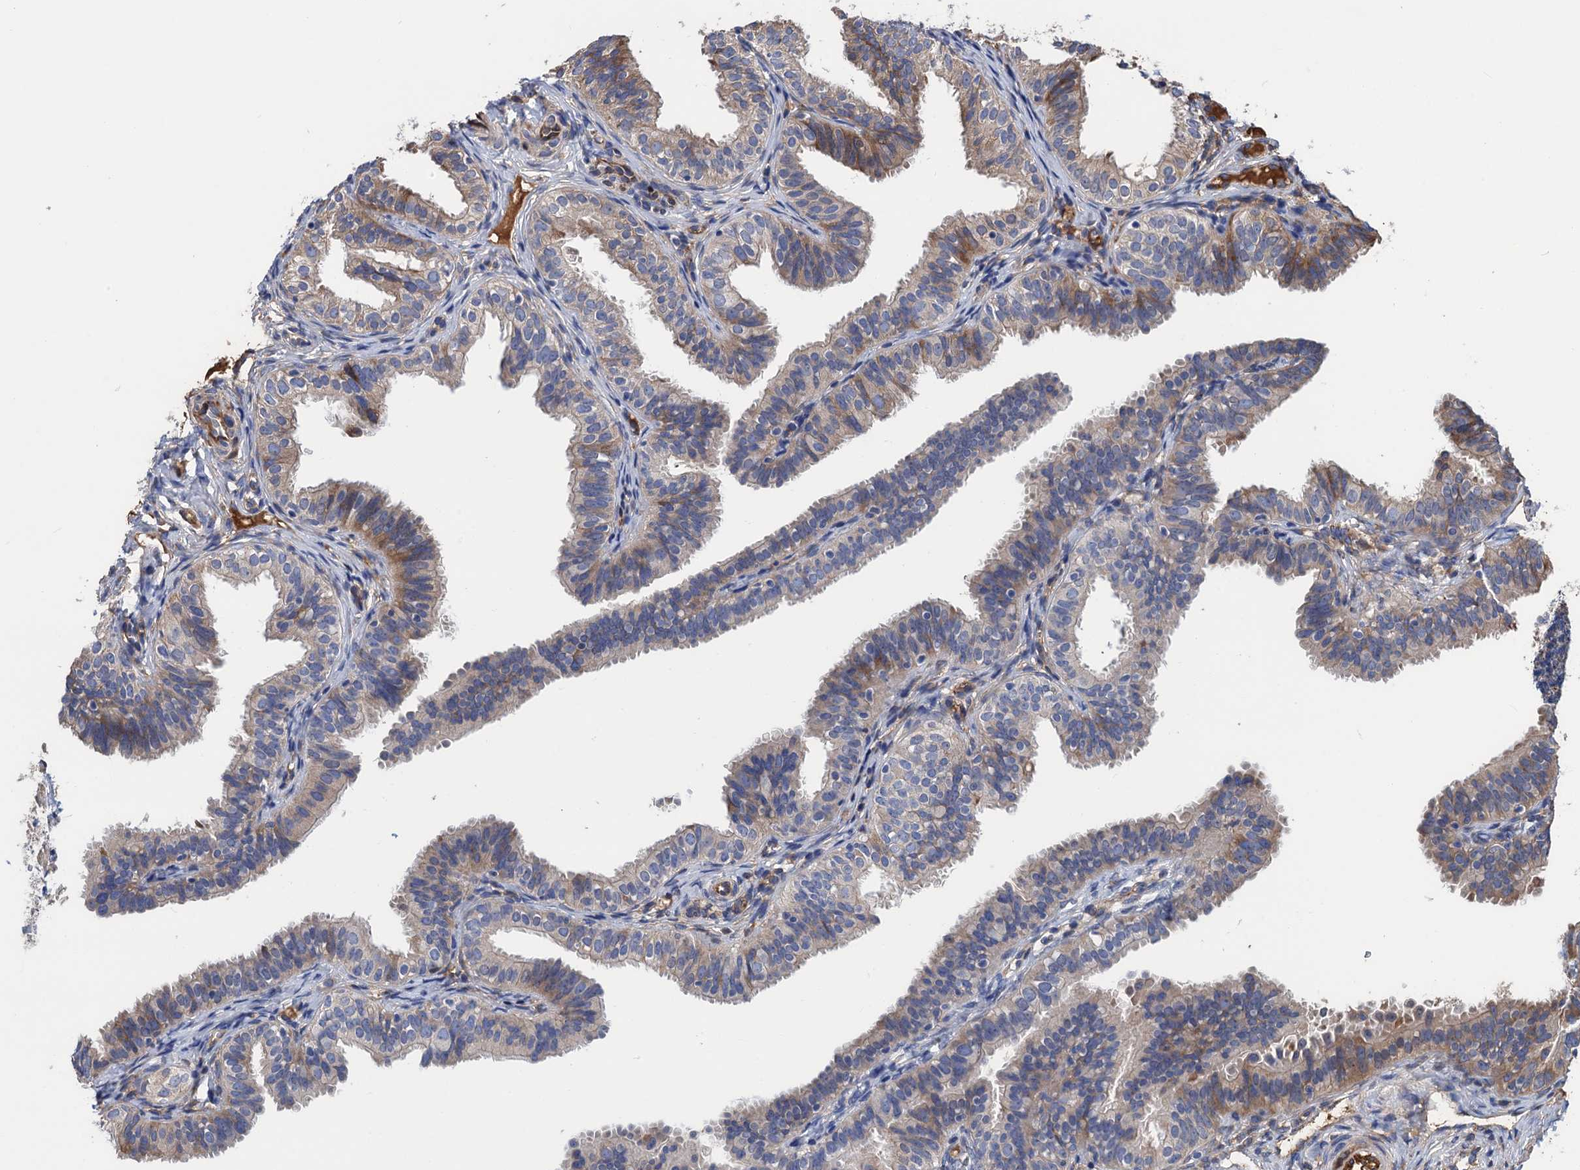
{"staining": {"intensity": "weak", "quantity": "25%-75%", "location": "cytoplasmic/membranous"}, "tissue": "fallopian tube", "cell_type": "Glandular cells", "image_type": "normal", "snomed": [{"axis": "morphology", "description": "Normal tissue, NOS"}, {"axis": "topography", "description": "Fallopian tube"}], "caption": "High-power microscopy captured an IHC micrograph of normal fallopian tube, revealing weak cytoplasmic/membranous positivity in about 25%-75% of glandular cells. (brown staining indicates protein expression, while blue staining denotes nuclei).", "gene": "CNNM1", "patient": {"sex": "female", "age": 35}}